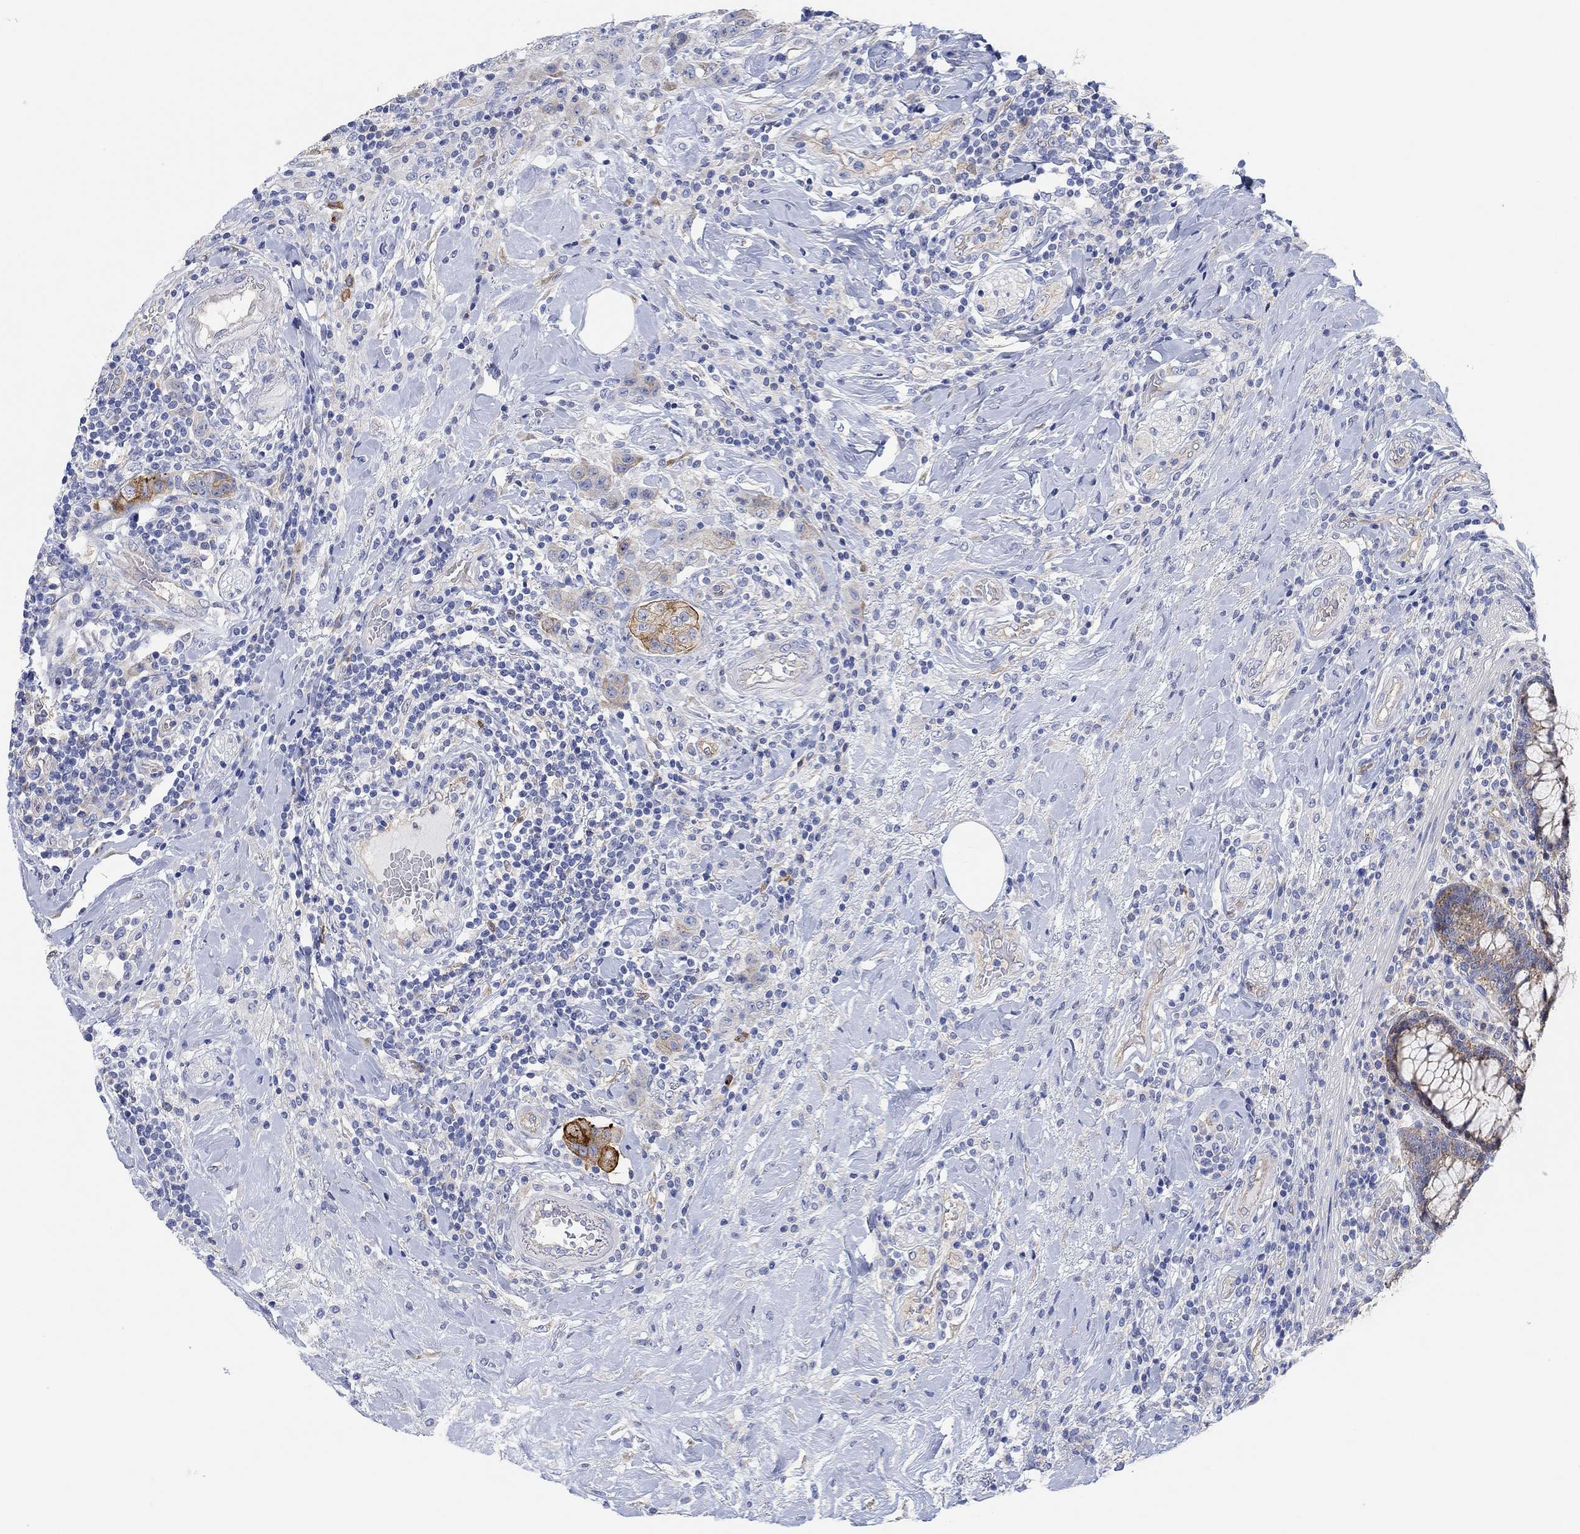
{"staining": {"intensity": "strong", "quantity": "<25%", "location": "cytoplasmic/membranous"}, "tissue": "colorectal cancer", "cell_type": "Tumor cells", "image_type": "cancer", "snomed": [{"axis": "morphology", "description": "Adenocarcinoma, NOS"}, {"axis": "topography", "description": "Colon"}], "caption": "Immunohistochemical staining of colorectal cancer displays strong cytoplasmic/membranous protein positivity in about <25% of tumor cells.", "gene": "RGS1", "patient": {"sex": "female", "age": 69}}